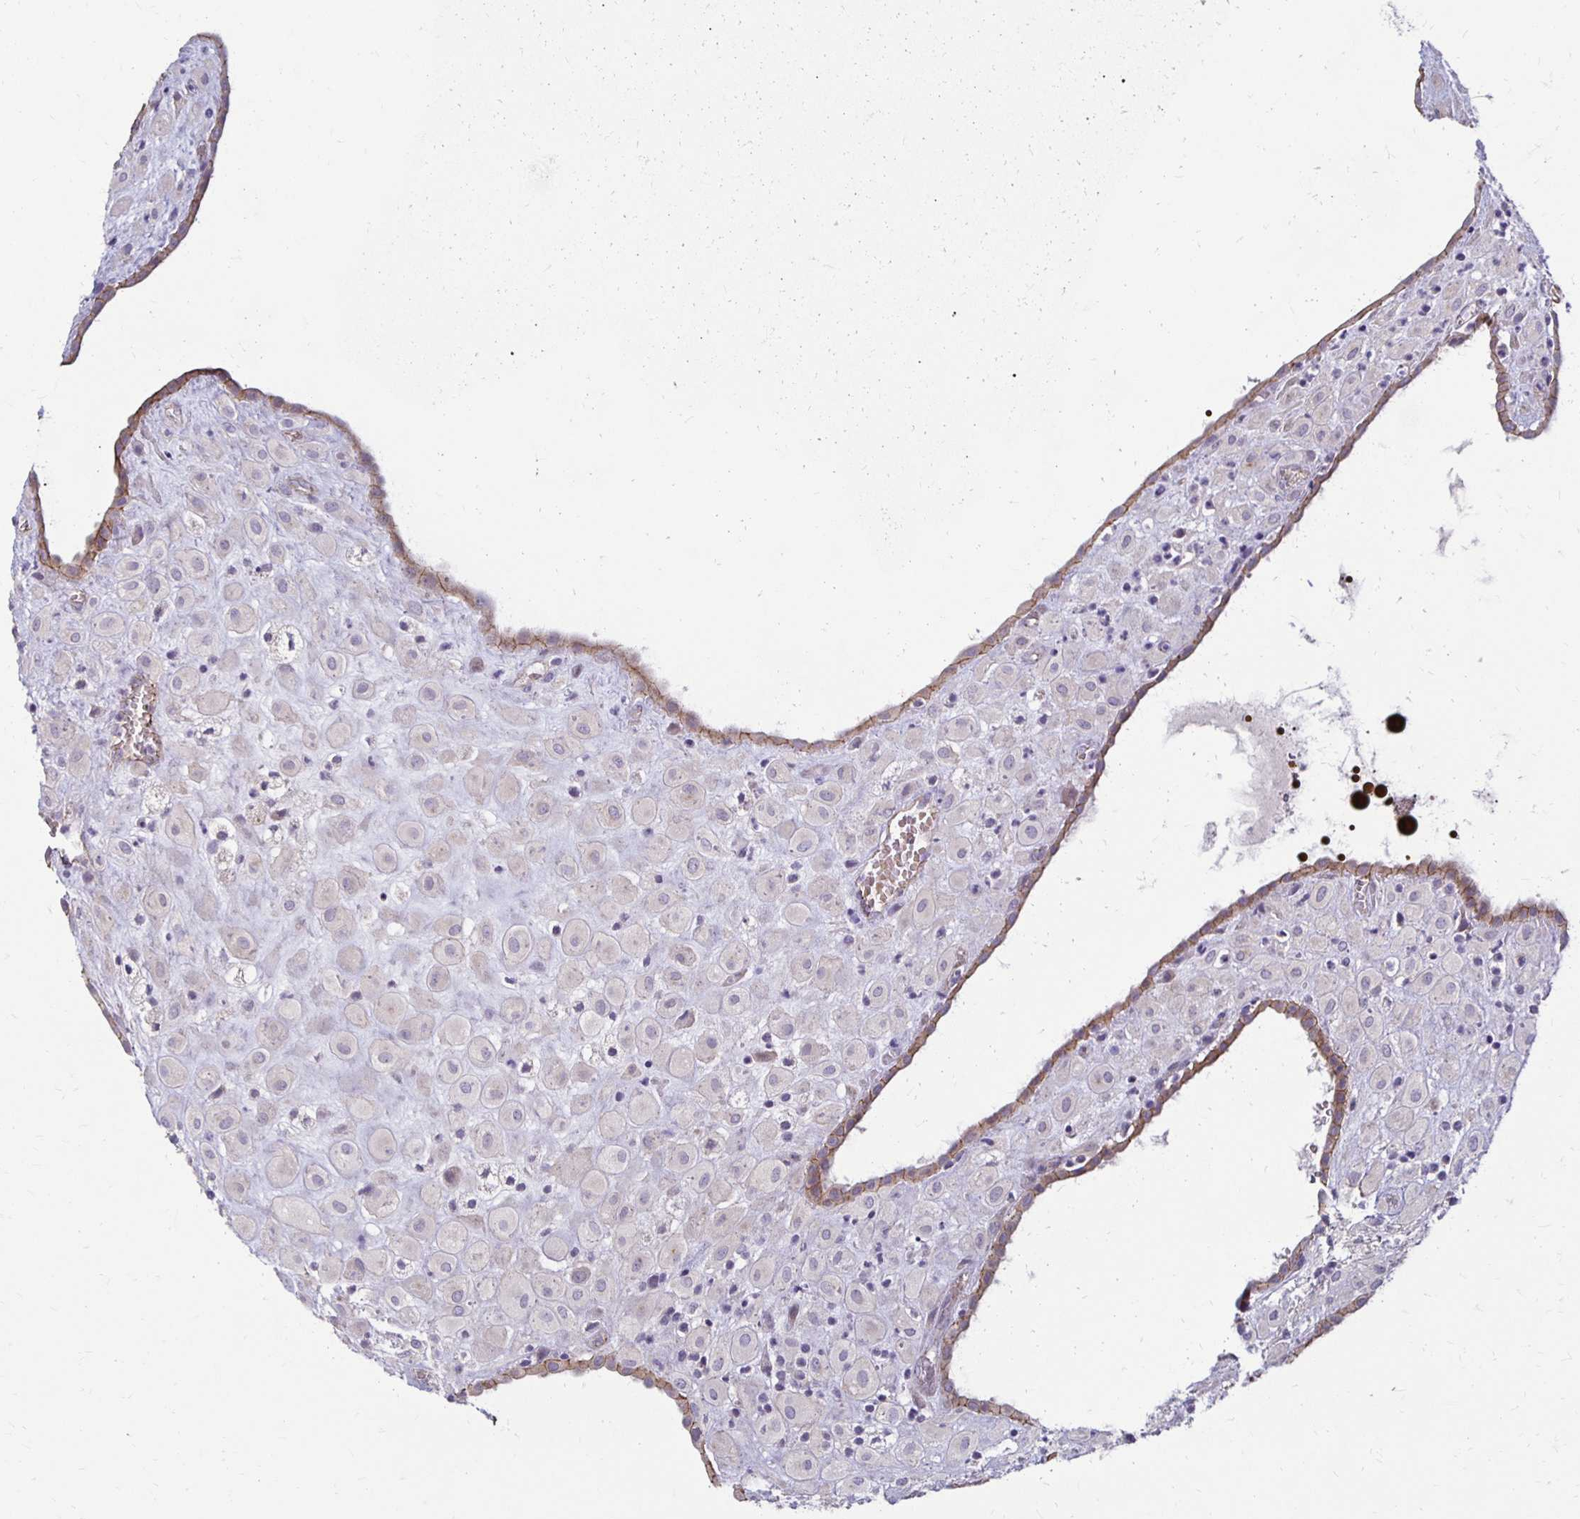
{"staining": {"intensity": "negative", "quantity": "none", "location": "none"}, "tissue": "placenta", "cell_type": "Decidual cells", "image_type": "normal", "snomed": [{"axis": "morphology", "description": "Normal tissue, NOS"}, {"axis": "topography", "description": "Placenta"}], "caption": "Immunohistochemistry (IHC) image of benign placenta: placenta stained with DAB shows no significant protein staining in decidual cells.", "gene": "KATNBL1", "patient": {"sex": "female", "age": 24}}